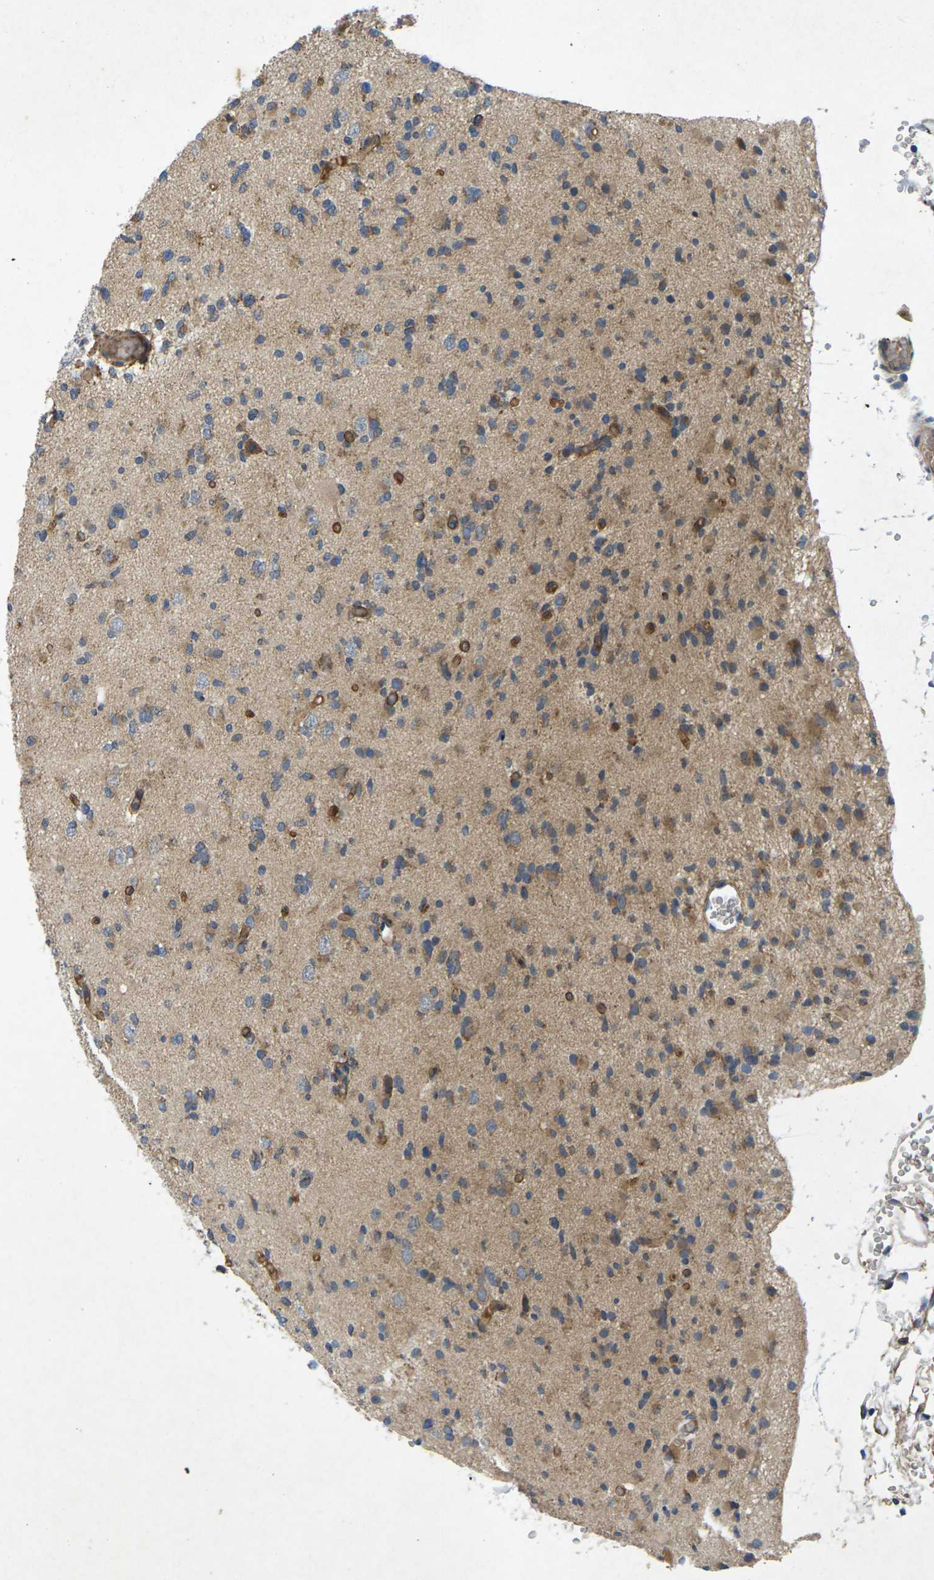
{"staining": {"intensity": "moderate", "quantity": "25%-75%", "location": "cytoplasmic/membranous"}, "tissue": "glioma", "cell_type": "Tumor cells", "image_type": "cancer", "snomed": [{"axis": "morphology", "description": "Glioma, malignant, Low grade"}, {"axis": "topography", "description": "Brain"}], "caption": "Protein expression analysis of glioma displays moderate cytoplasmic/membranous staining in about 25%-75% of tumor cells.", "gene": "KIF1B", "patient": {"sex": "female", "age": 22}}